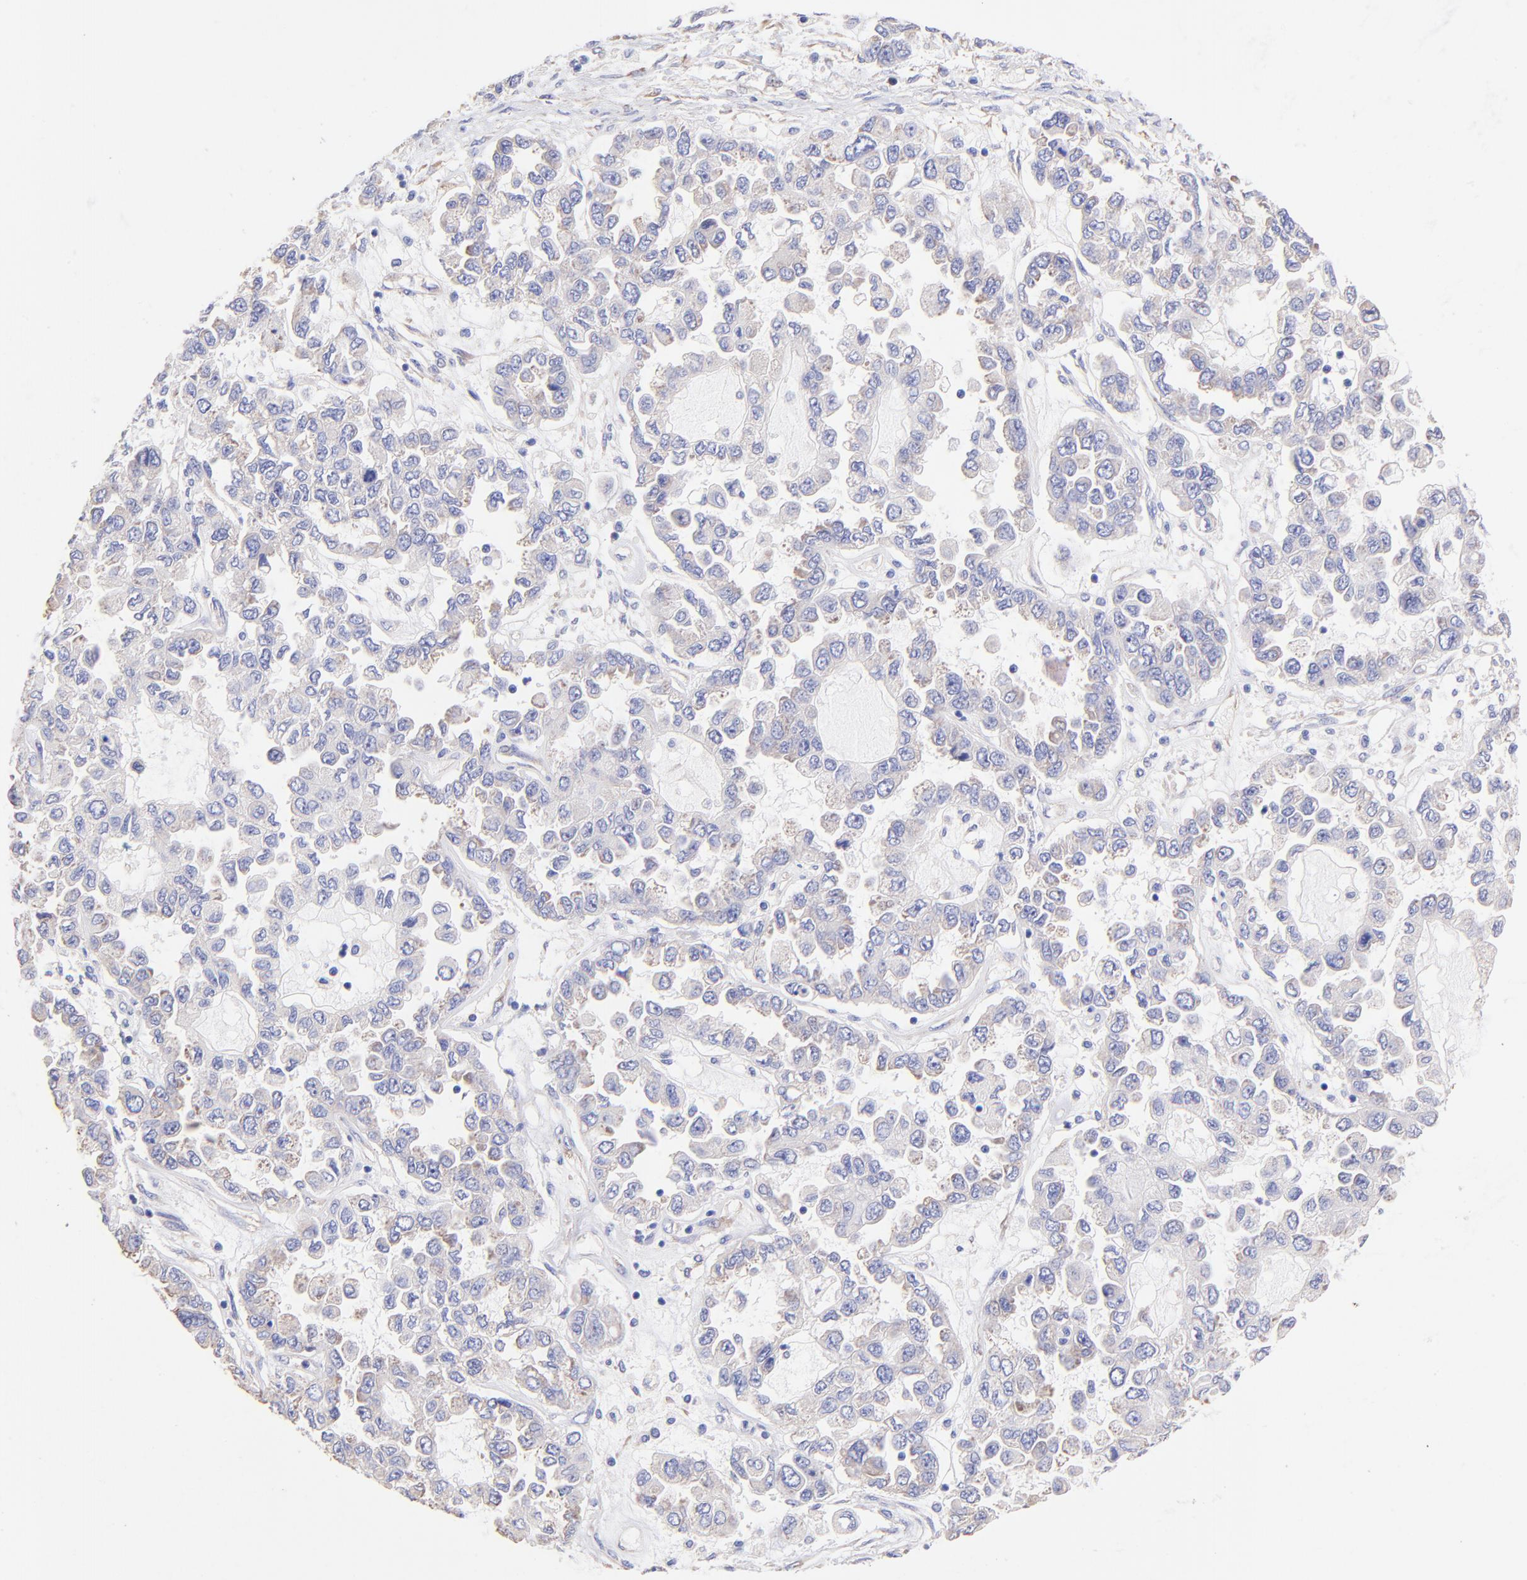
{"staining": {"intensity": "weak", "quantity": "<25%", "location": "cytoplasmic/membranous"}, "tissue": "ovarian cancer", "cell_type": "Tumor cells", "image_type": "cancer", "snomed": [{"axis": "morphology", "description": "Cystadenocarcinoma, serous, NOS"}, {"axis": "topography", "description": "Ovary"}], "caption": "Ovarian cancer was stained to show a protein in brown. There is no significant staining in tumor cells.", "gene": "RPL30", "patient": {"sex": "female", "age": 84}}